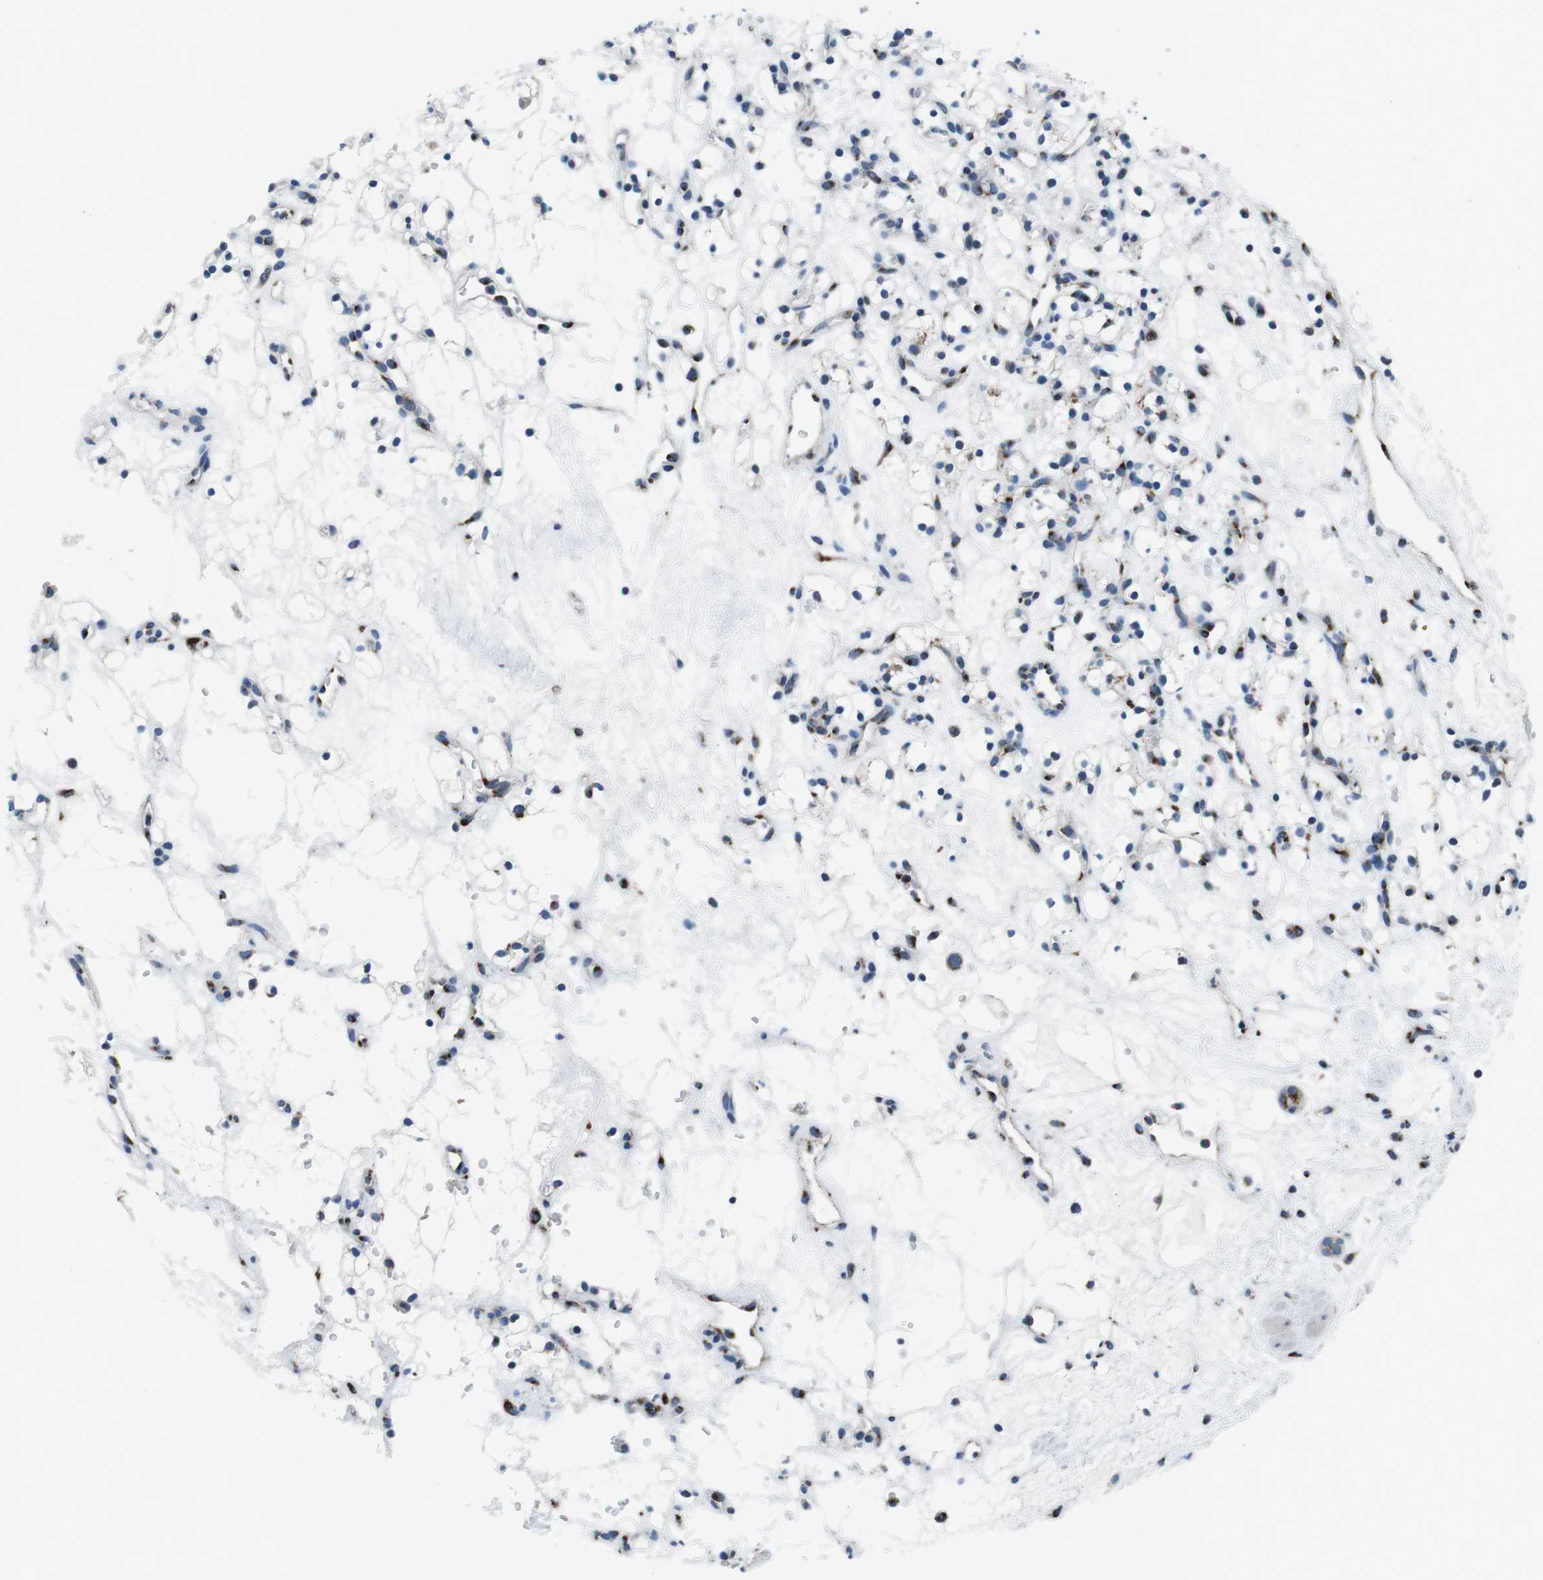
{"staining": {"intensity": "negative", "quantity": "none", "location": "none"}, "tissue": "renal cancer", "cell_type": "Tumor cells", "image_type": "cancer", "snomed": [{"axis": "morphology", "description": "Adenocarcinoma, NOS"}, {"axis": "topography", "description": "Kidney"}], "caption": "Tumor cells are negative for protein expression in human renal adenocarcinoma.", "gene": "NUCB2", "patient": {"sex": "female", "age": 60}}